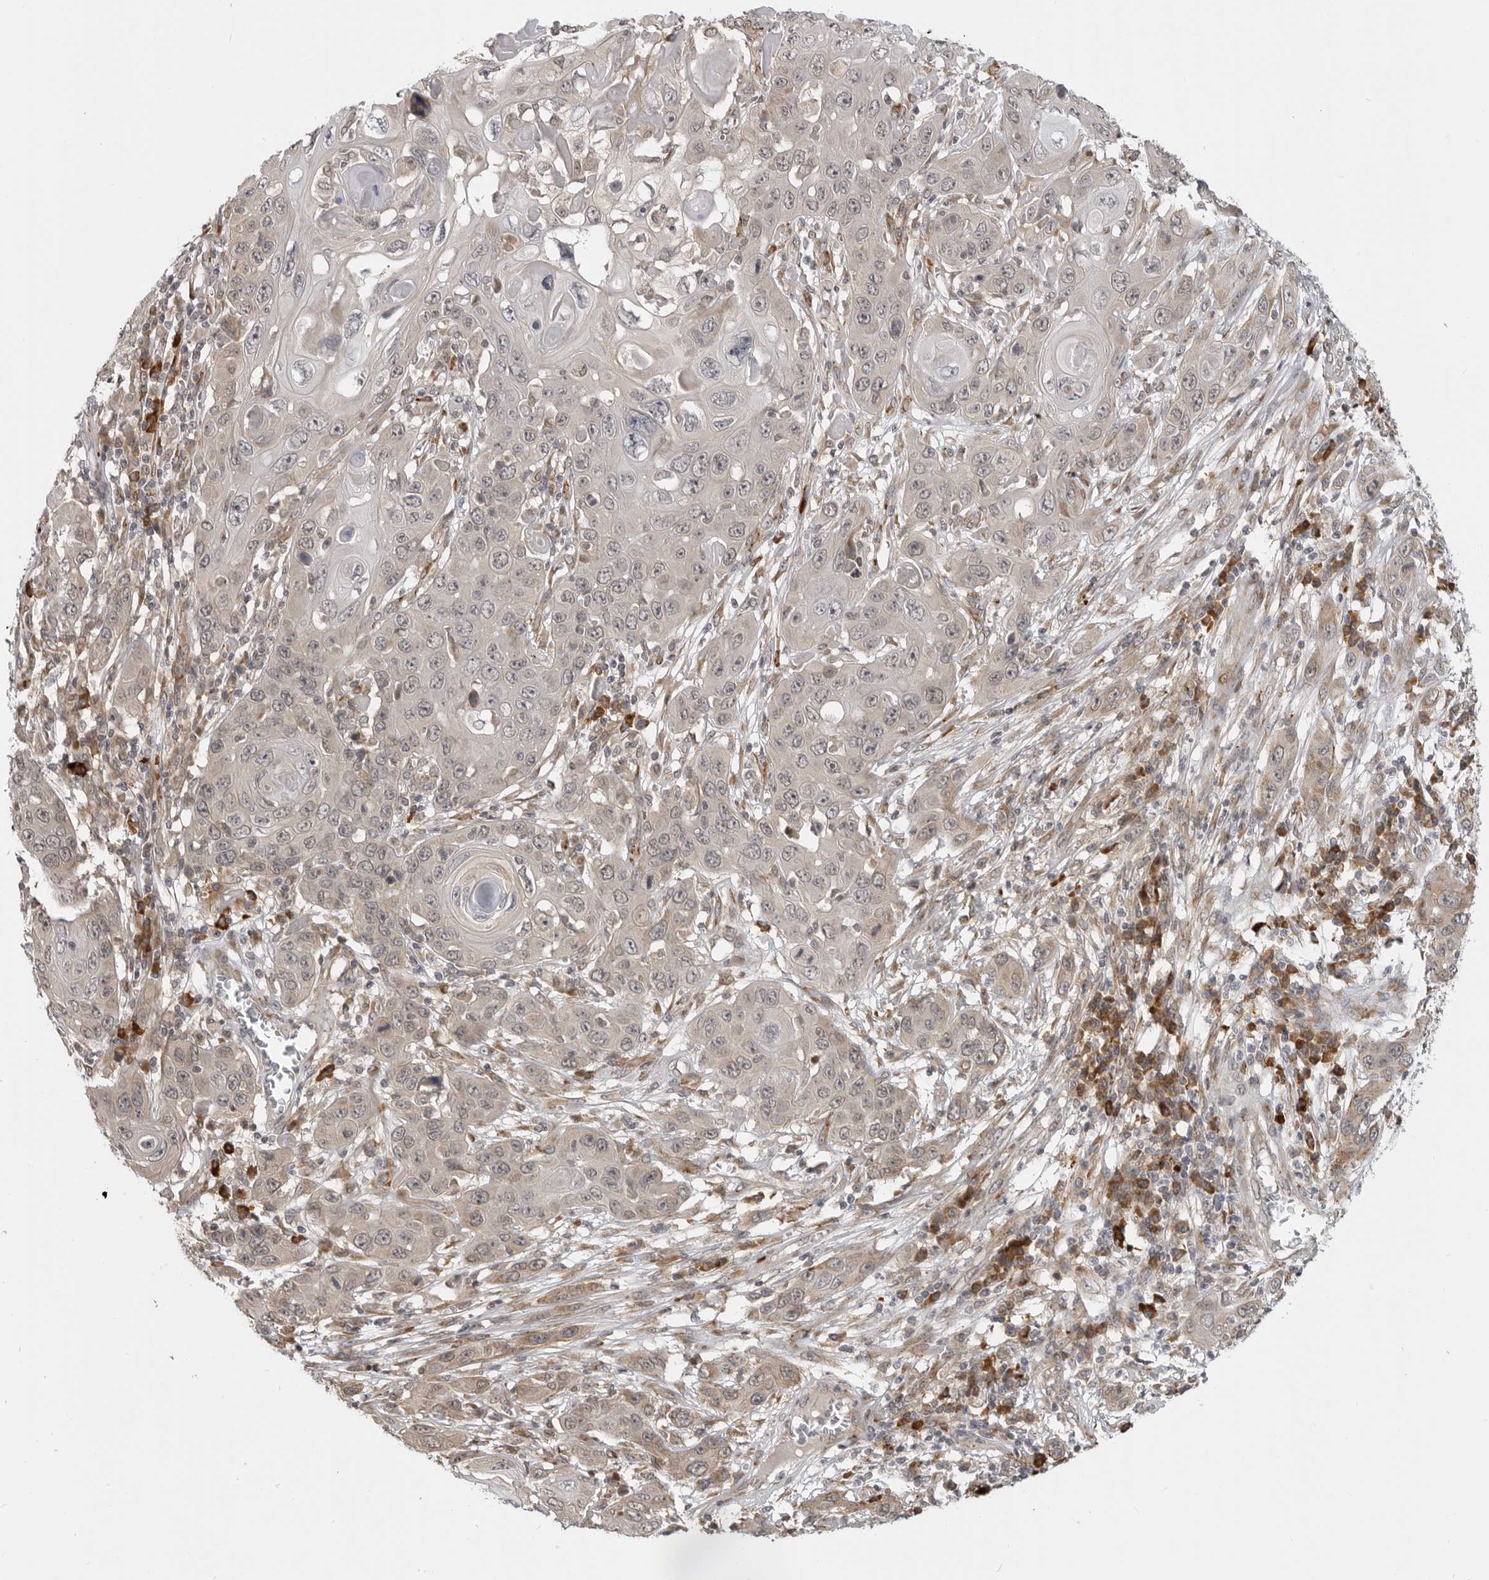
{"staining": {"intensity": "weak", "quantity": "<25%", "location": "nuclear"}, "tissue": "skin cancer", "cell_type": "Tumor cells", "image_type": "cancer", "snomed": [{"axis": "morphology", "description": "Squamous cell carcinoma, NOS"}, {"axis": "topography", "description": "Skin"}], "caption": "Immunohistochemical staining of skin squamous cell carcinoma reveals no significant expression in tumor cells.", "gene": "CEP295NL", "patient": {"sex": "male", "age": 55}}